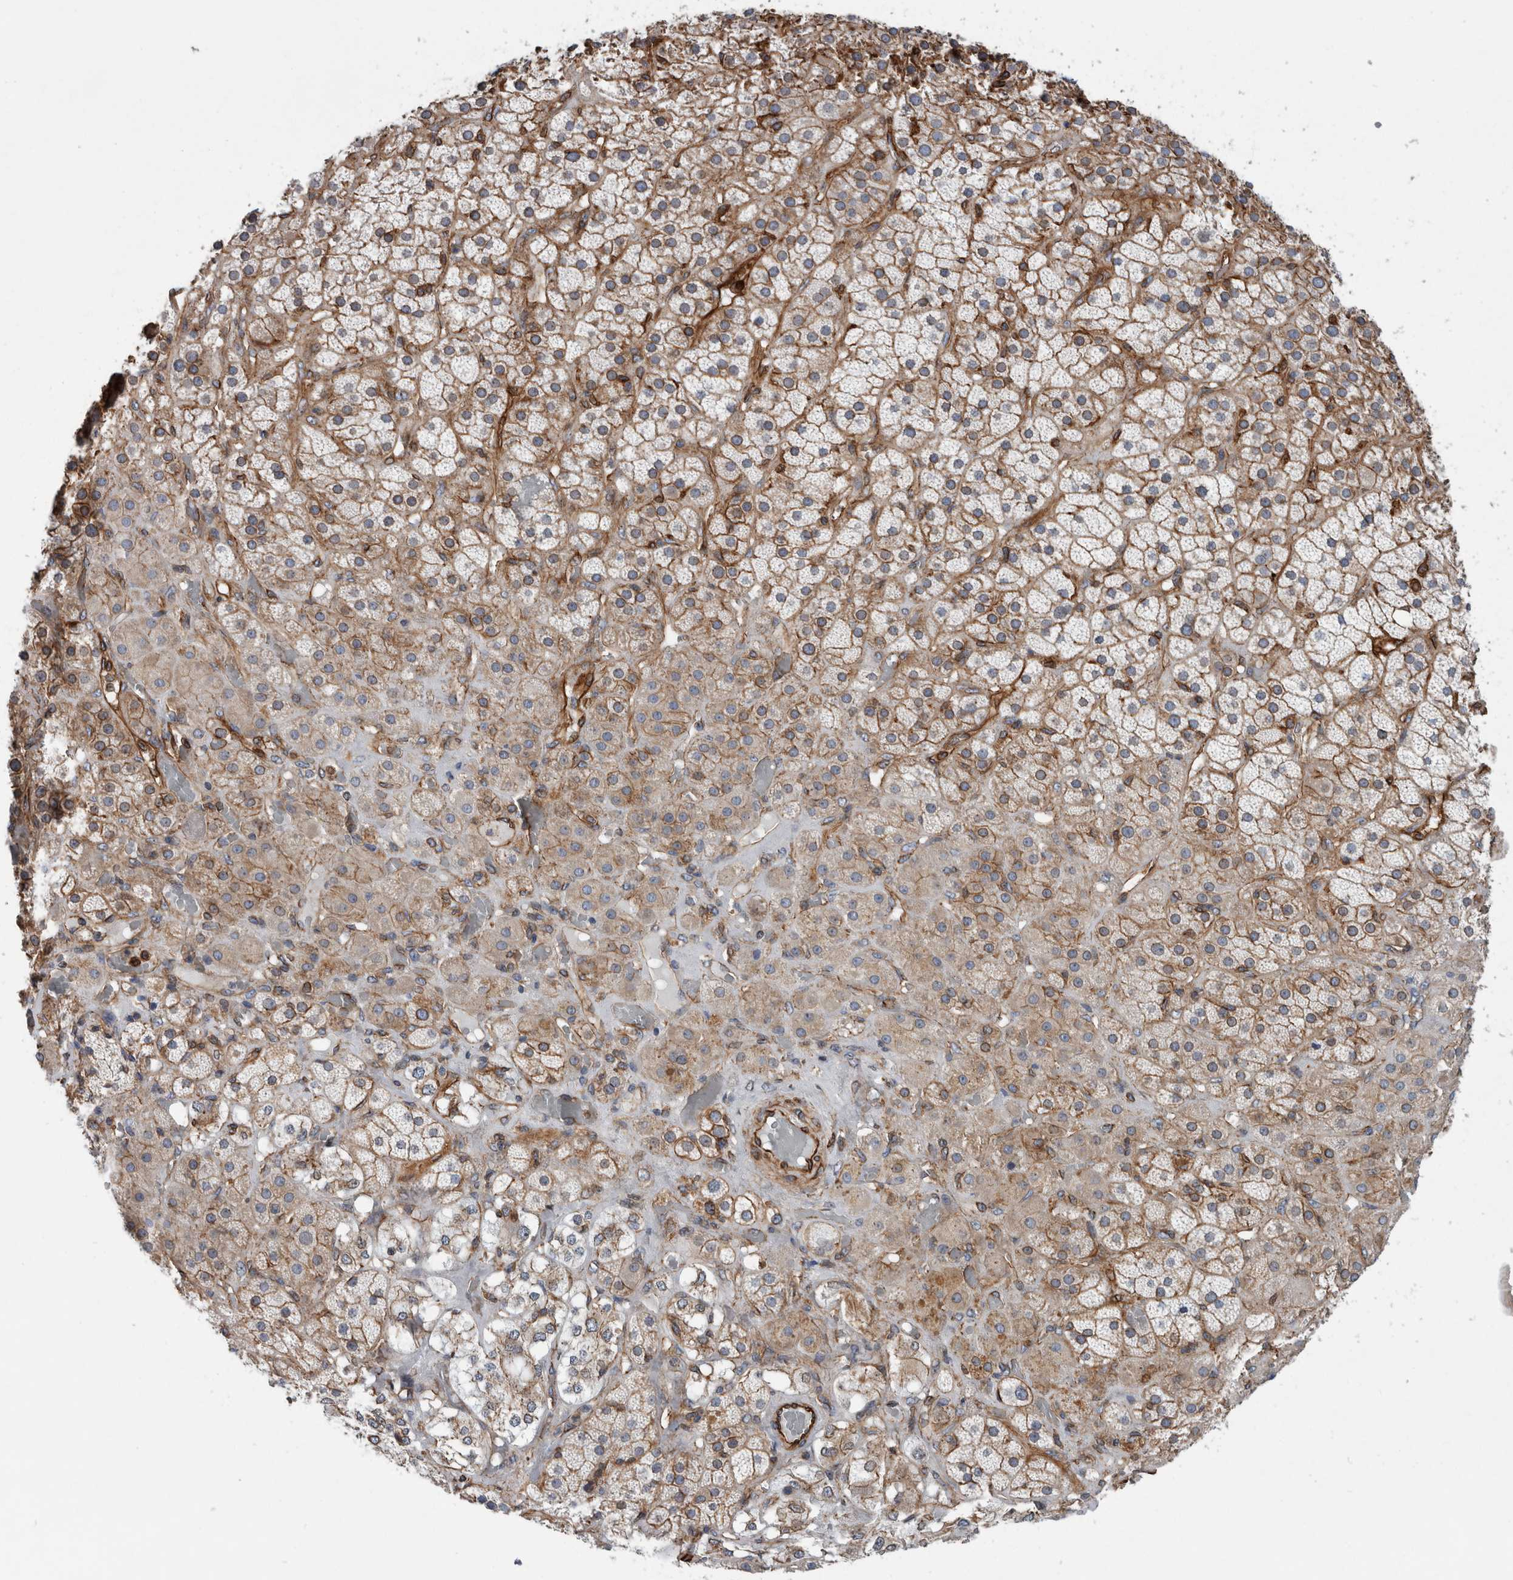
{"staining": {"intensity": "strong", "quantity": ">75%", "location": "cytoplasmic/membranous"}, "tissue": "adrenal gland", "cell_type": "Glandular cells", "image_type": "normal", "snomed": [{"axis": "morphology", "description": "Normal tissue, NOS"}, {"axis": "topography", "description": "Adrenal gland"}], "caption": "Protein staining demonstrates strong cytoplasmic/membranous positivity in about >75% of glandular cells in benign adrenal gland. Immunohistochemistry (ihc) stains the protein in brown and the nuclei are stained blue.", "gene": "PLEC", "patient": {"sex": "male", "age": 57}}